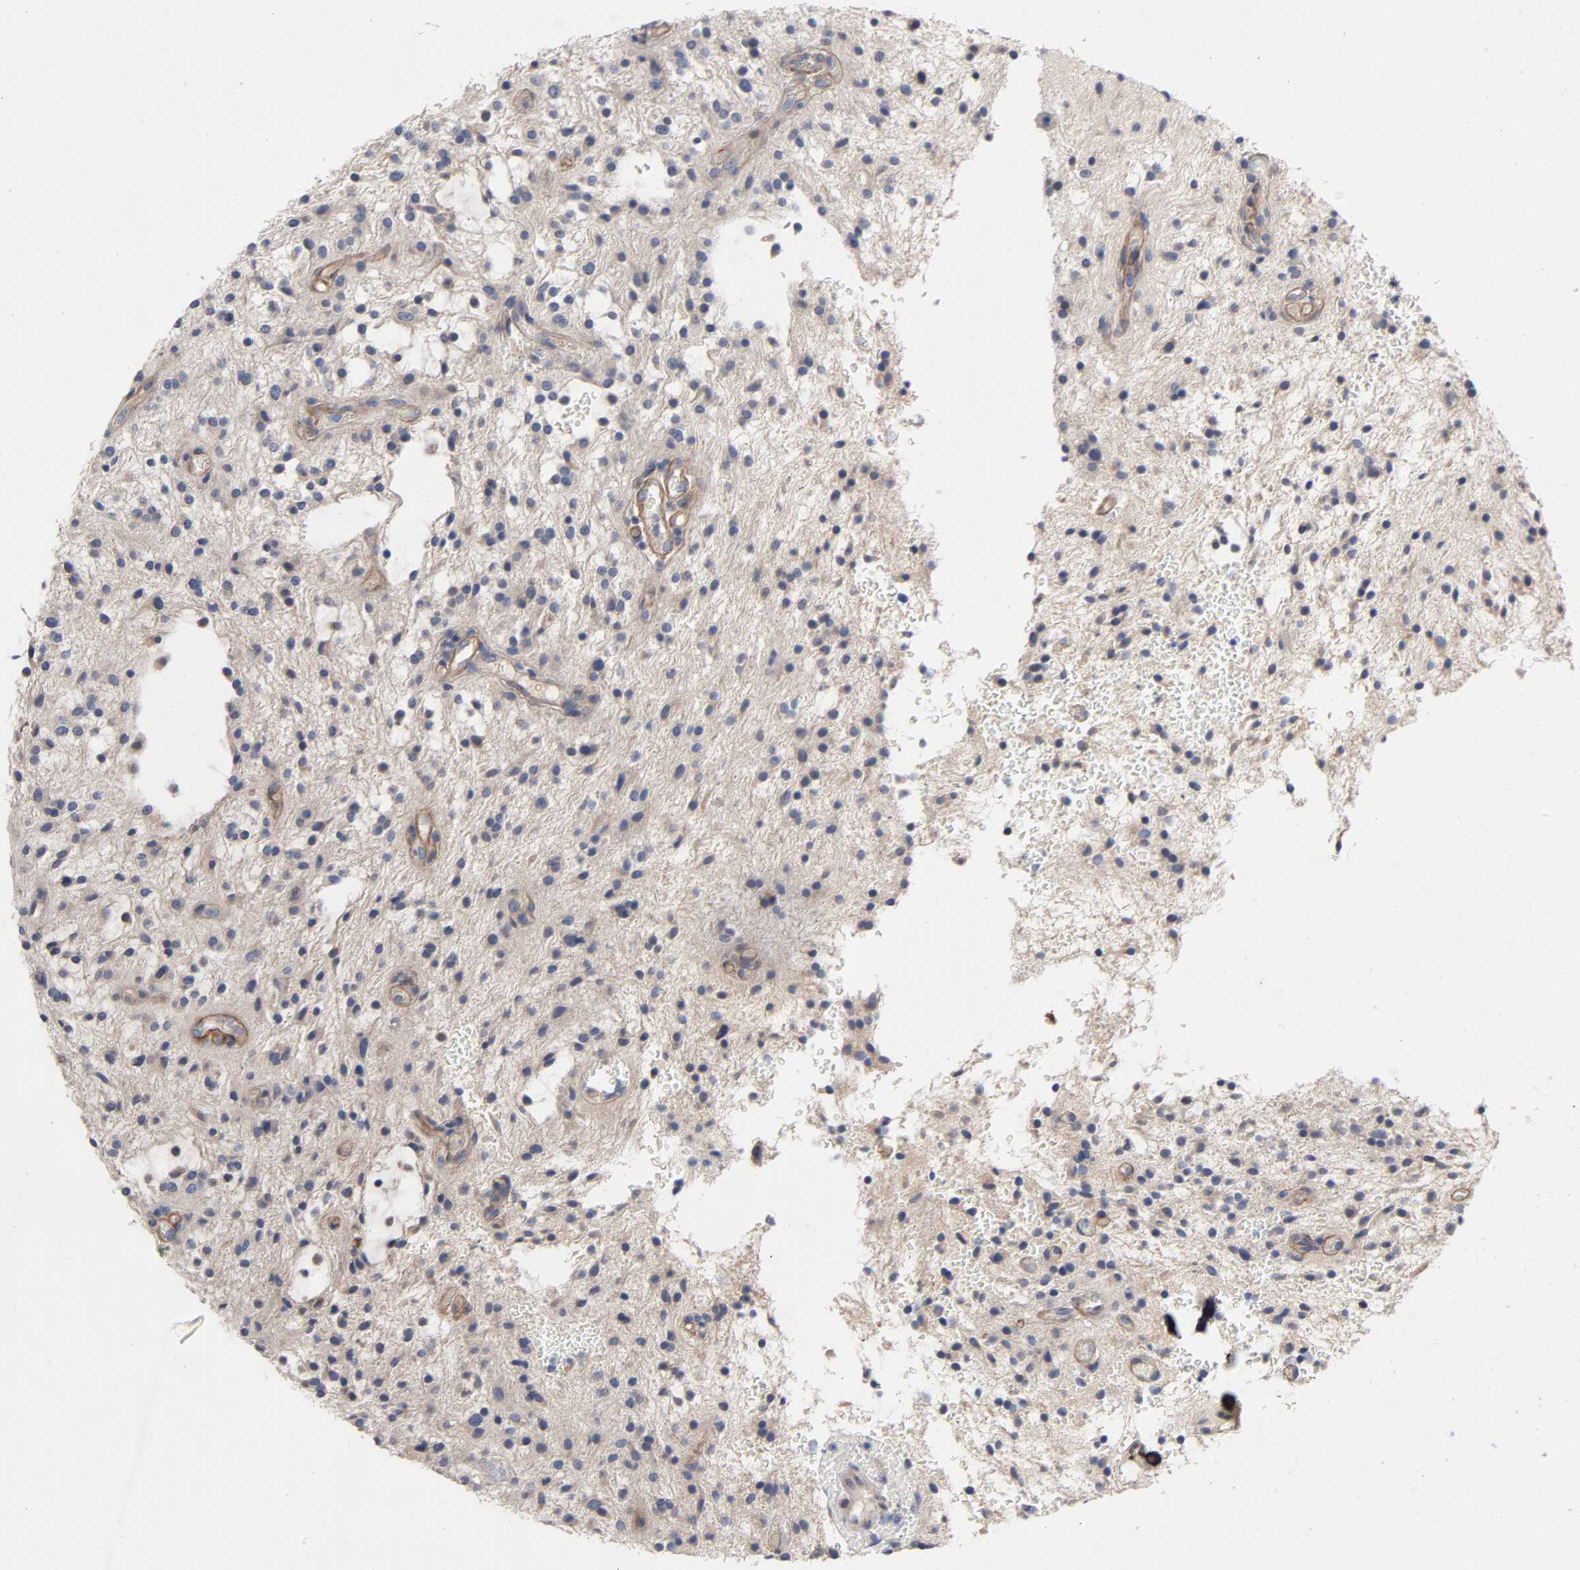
{"staining": {"intensity": "negative", "quantity": "none", "location": "none"}, "tissue": "glioma", "cell_type": "Tumor cells", "image_type": "cancer", "snomed": [{"axis": "morphology", "description": "Glioma, malignant, NOS"}, {"axis": "topography", "description": "Cerebellum"}], "caption": "This is an IHC histopathology image of human glioma (malignant). There is no expression in tumor cells.", "gene": "CCDC134", "patient": {"sex": "female", "age": 10}}